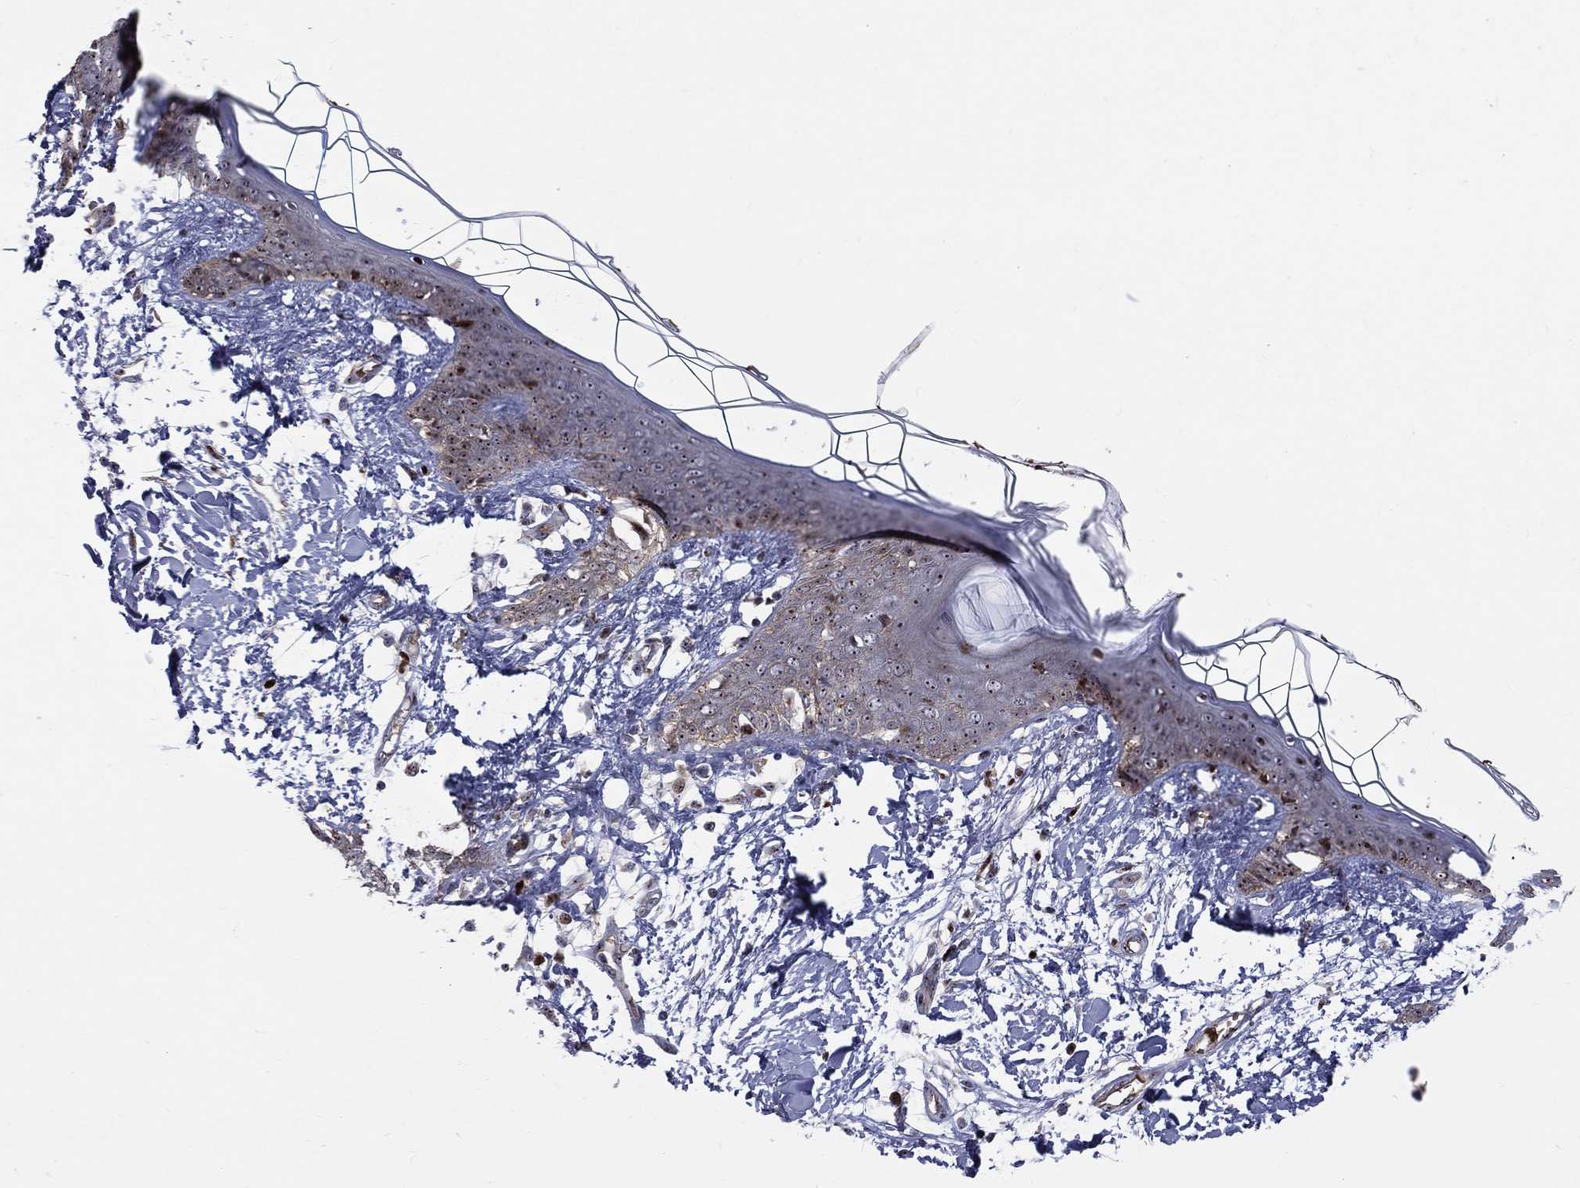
{"staining": {"intensity": "moderate", "quantity": "25%-75%", "location": "cytoplasmic/membranous,nuclear"}, "tissue": "skin", "cell_type": "Fibroblasts", "image_type": "normal", "snomed": [{"axis": "morphology", "description": "Normal tissue, NOS"}, {"axis": "topography", "description": "Skin"}], "caption": "Immunohistochemistry (IHC) of benign human skin demonstrates medium levels of moderate cytoplasmic/membranous,nuclear positivity in about 25%-75% of fibroblasts.", "gene": "VHL", "patient": {"sex": "female", "age": 34}}